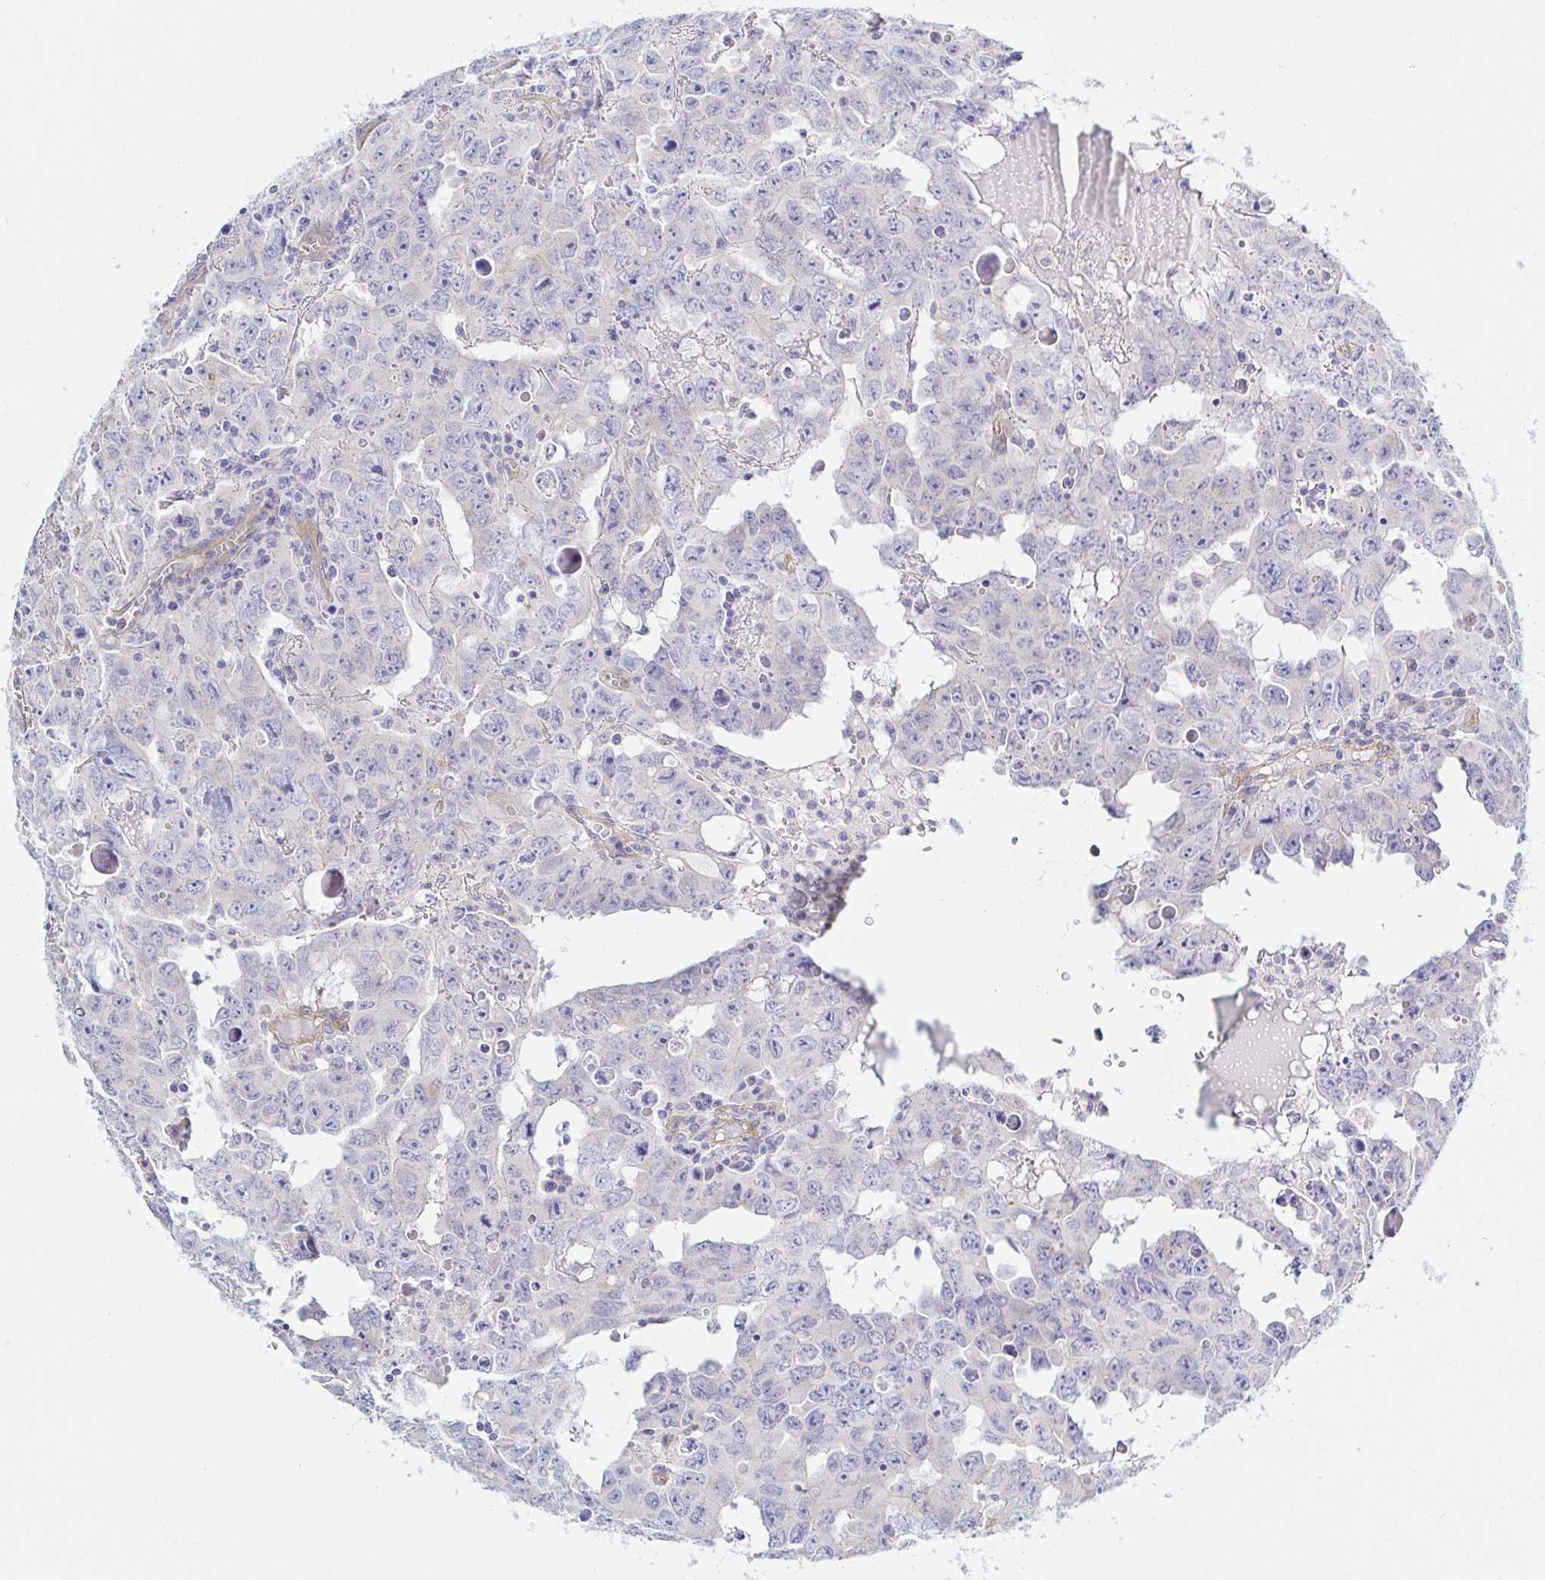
{"staining": {"intensity": "negative", "quantity": "none", "location": "none"}, "tissue": "testis cancer", "cell_type": "Tumor cells", "image_type": "cancer", "snomed": [{"axis": "morphology", "description": "Carcinoma, Embryonal, NOS"}, {"axis": "topography", "description": "Testis"}], "caption": "DAB immunohistochemical staining of human embryonal carcinoma (testis) reveals no significant staining in tumor cells.", "gene": "ARL4D", "patient": {"sex": "male", "age": 22}}